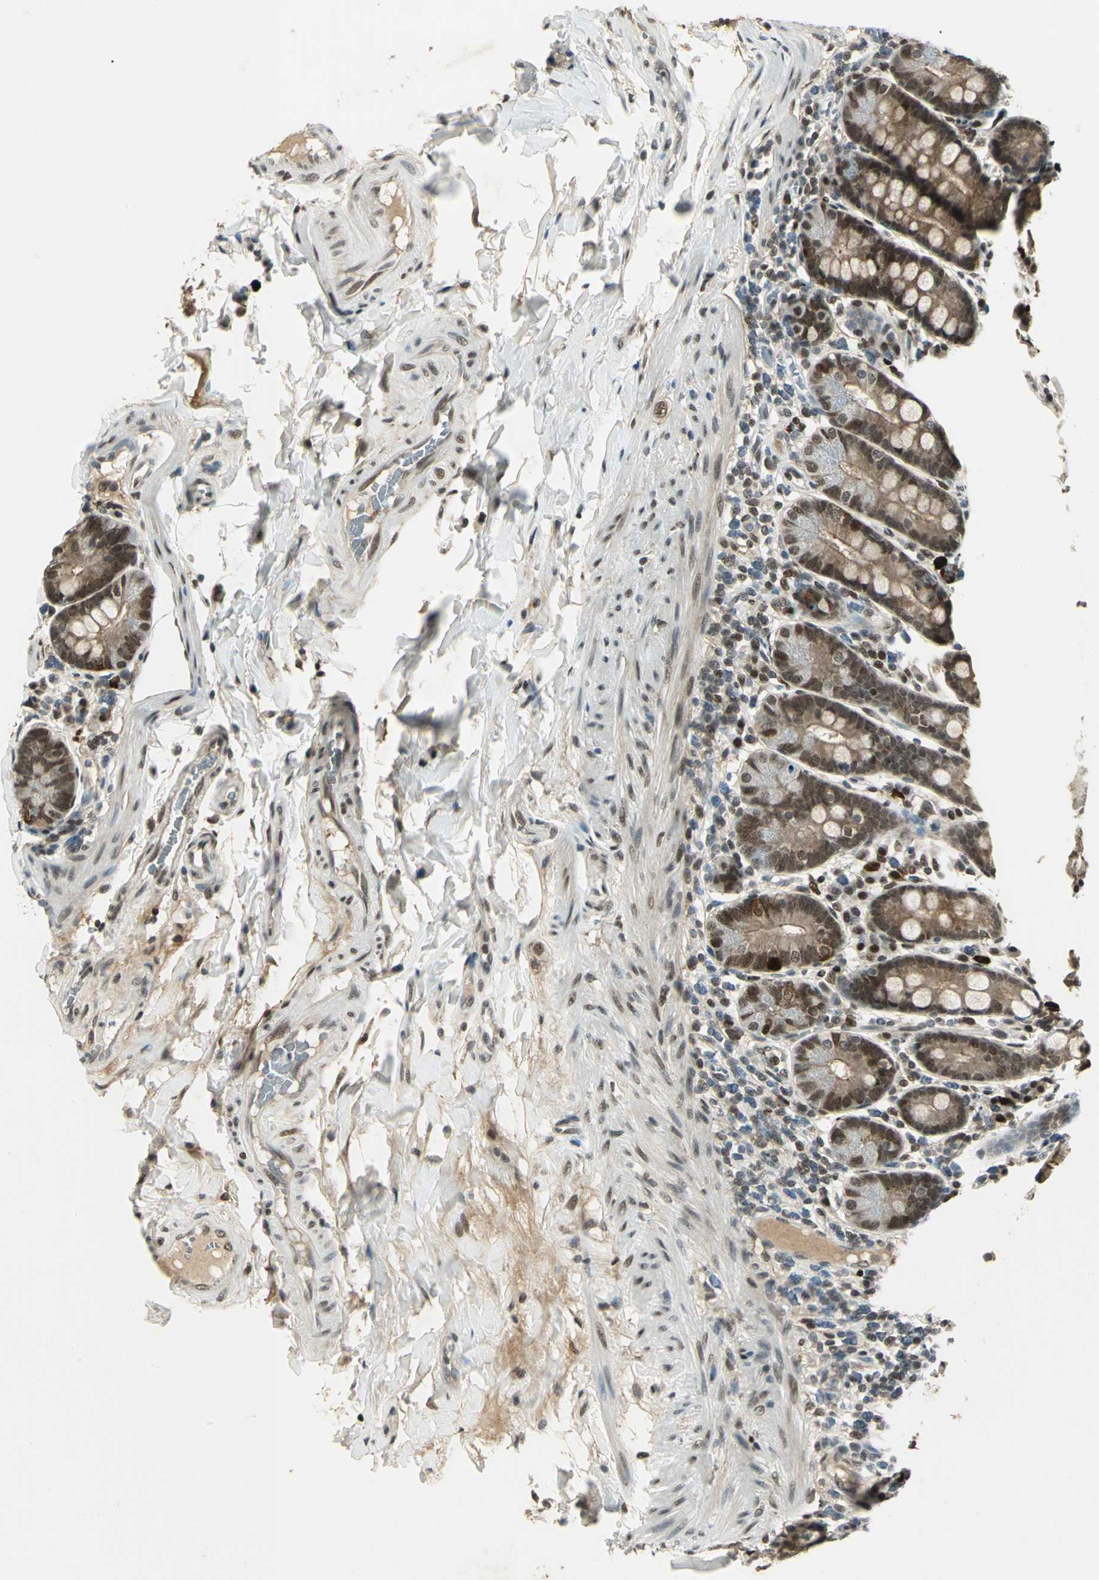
{"staining": {"intensity": "strong", "quantity": ">75%", "location": "cytoplasmic/membranous,nuclear"}, "tissue": "duodenum", "cell_type": "Glandular cells", "image_type": "normal", "snomed": [{"axis": "morphology", "description": "Normal tissue, NOS"}, {"axis": "topography", "description": "Duodenum"}], "caption": "Strong cytoplasmic/membranous,nuclear staining for a protein is identified in approximately >75% of glandular cells of unremarkable duodenum using immunohistochemistry (IHC).", "gene": "RAD17", "patient": {"sex": "male", "age": 50}}